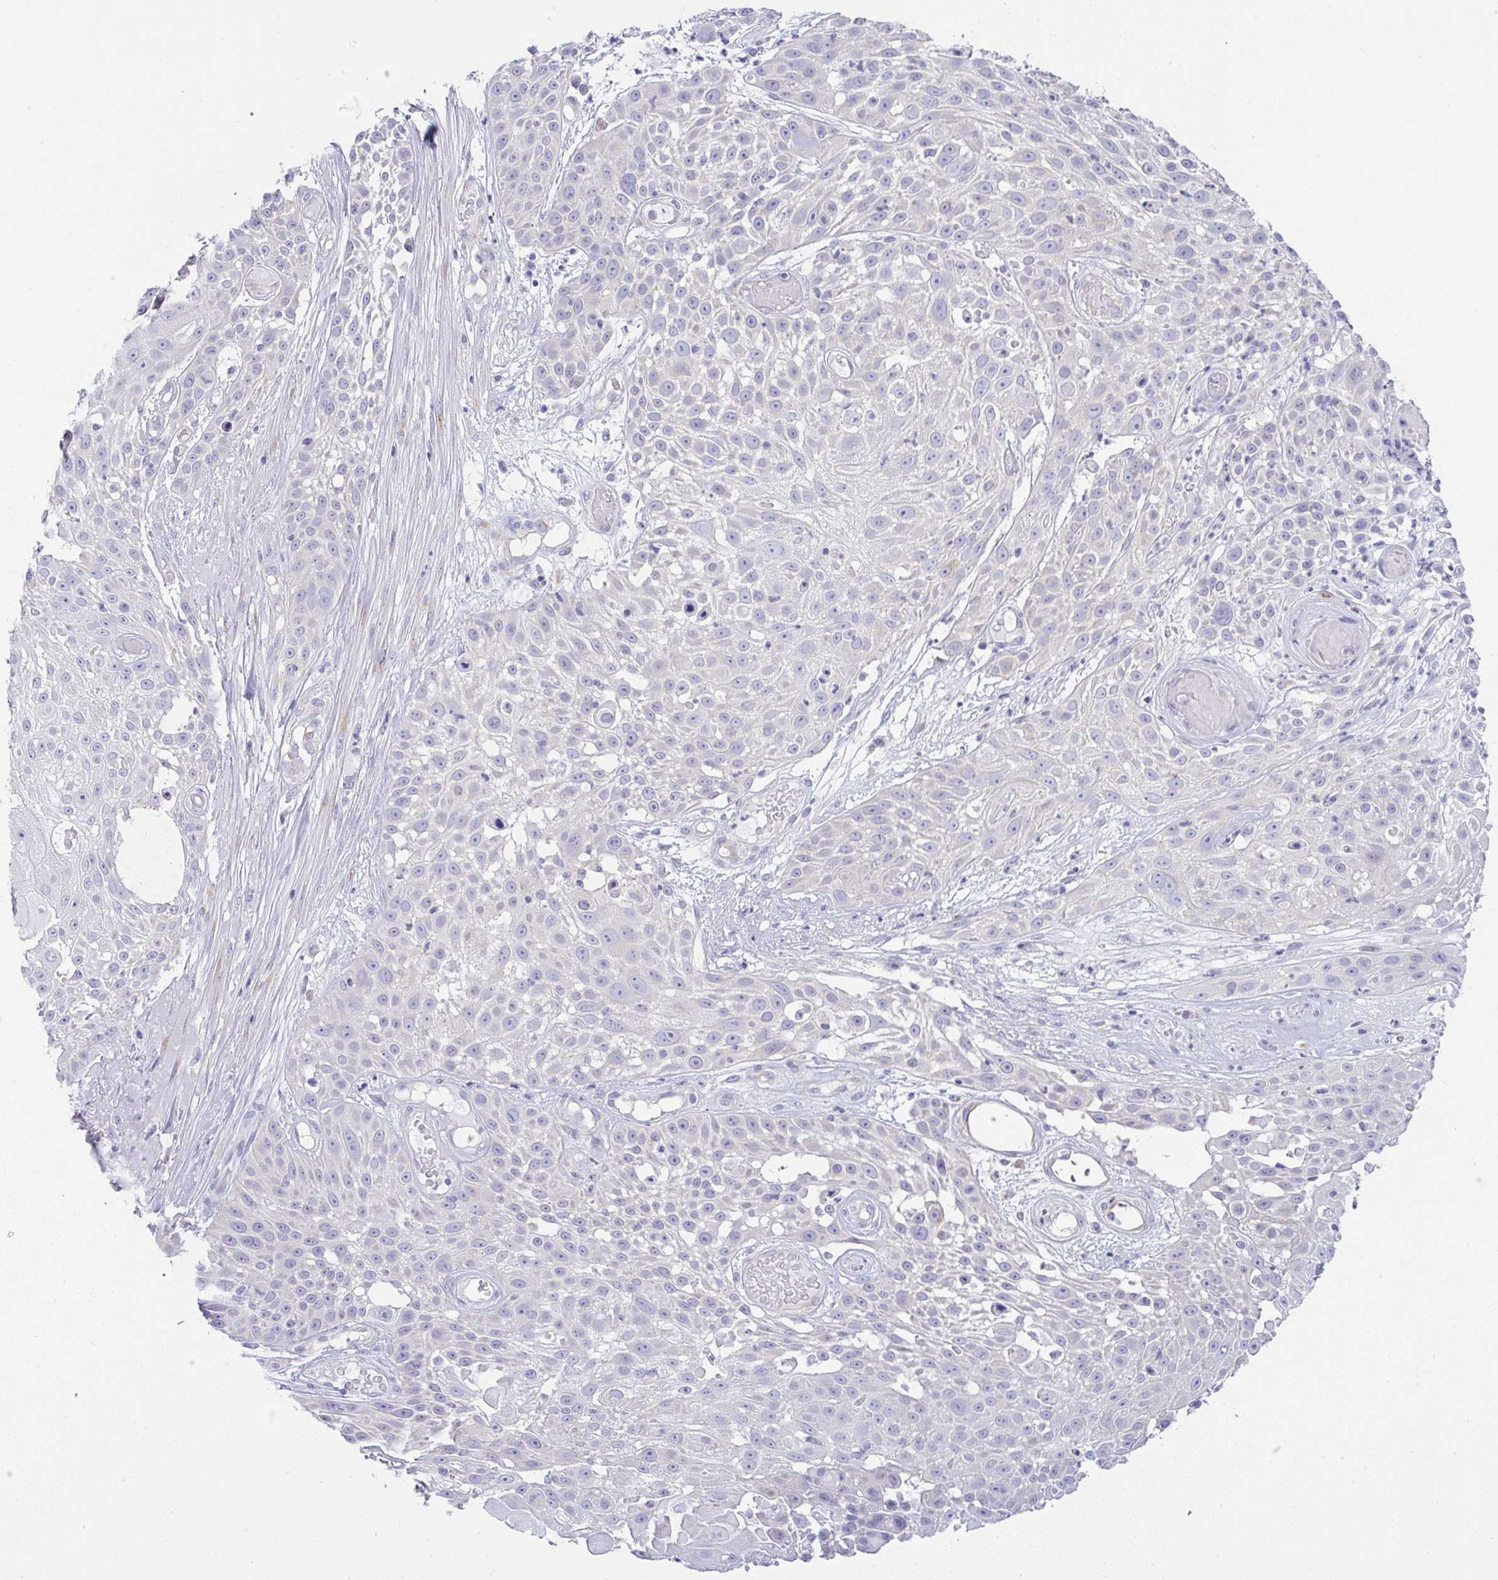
{"staining": {"intensity": "negative", "quantity": "none", "location": "none"}, "tissue": "skin cancer", "cell_type": "Tumor cells", "image_type": "cancer", "snomed": [{"axis": "morphology", "description": "Squamous cell carcinoma, NOS"}, {"axis": "topography", "description": "Skin"}], "caption": "Immunohistochemistry of human squamous cell carcinoma (skin) exhibits no staining in tumor cells.", "gene": "FAM177A1", "patient": {"sex": "female", "age": 86}}